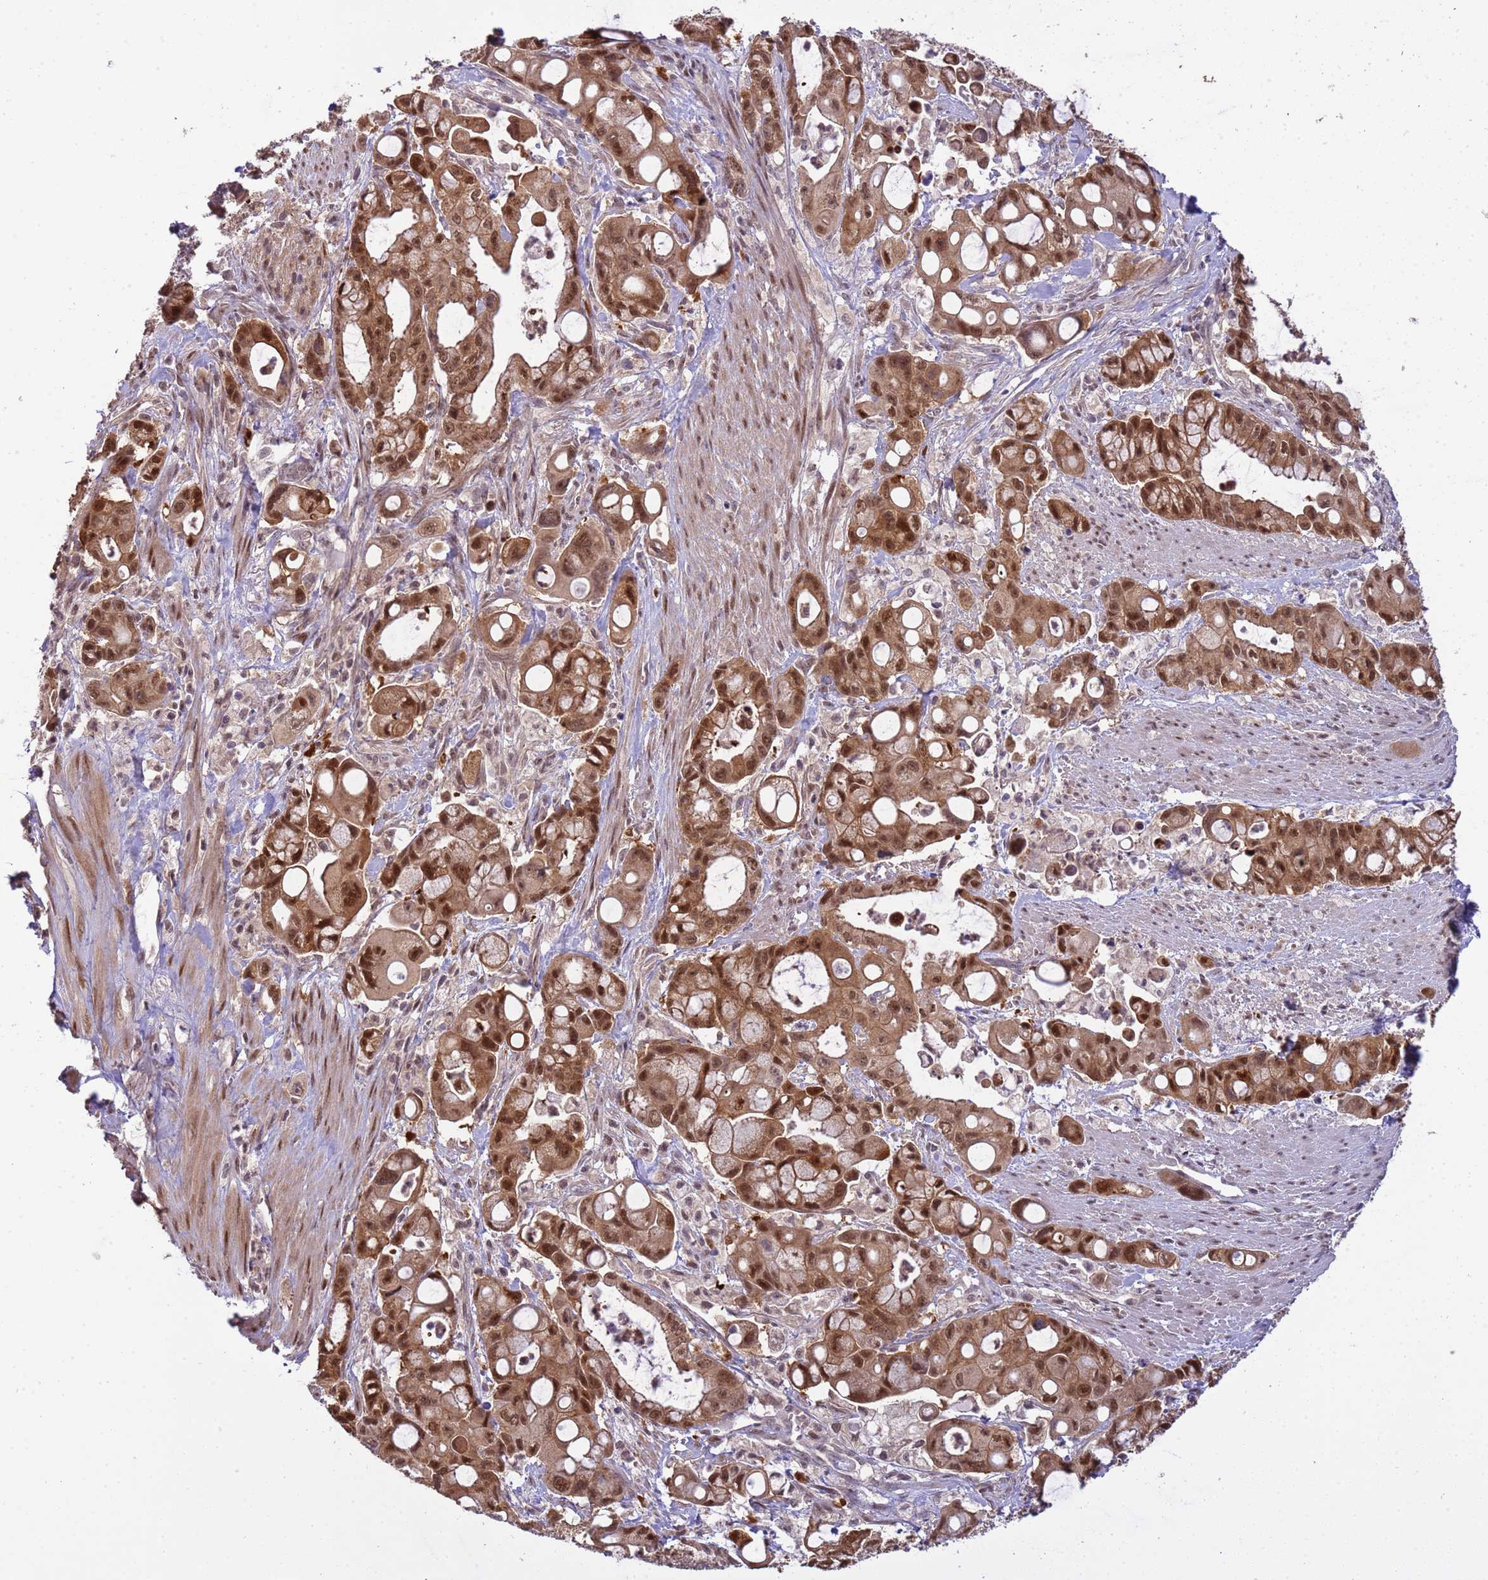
{"staining": {"intensity": "moderate", "quantity": ">75%", "location": "cytoplasmic/membranous,nuclear"}, "tissue": "pancreatic cancer", "cell_type": "Tumor cells", "image_type": "cancer", "snomed": [{"axis": "morphology", "description": "Adenocarcinoma, NOS"}, {"axis": "topography", "description": "Pancreas"}], "caption": "Pancreatic cancer stained with a brown dye exhibits moderate cytoplasmic/membranous and nuclear positive expression in about >75% of tumor cells.", "gene": "ZBTB5", "patient": {"sex": "male", "age": 68}}